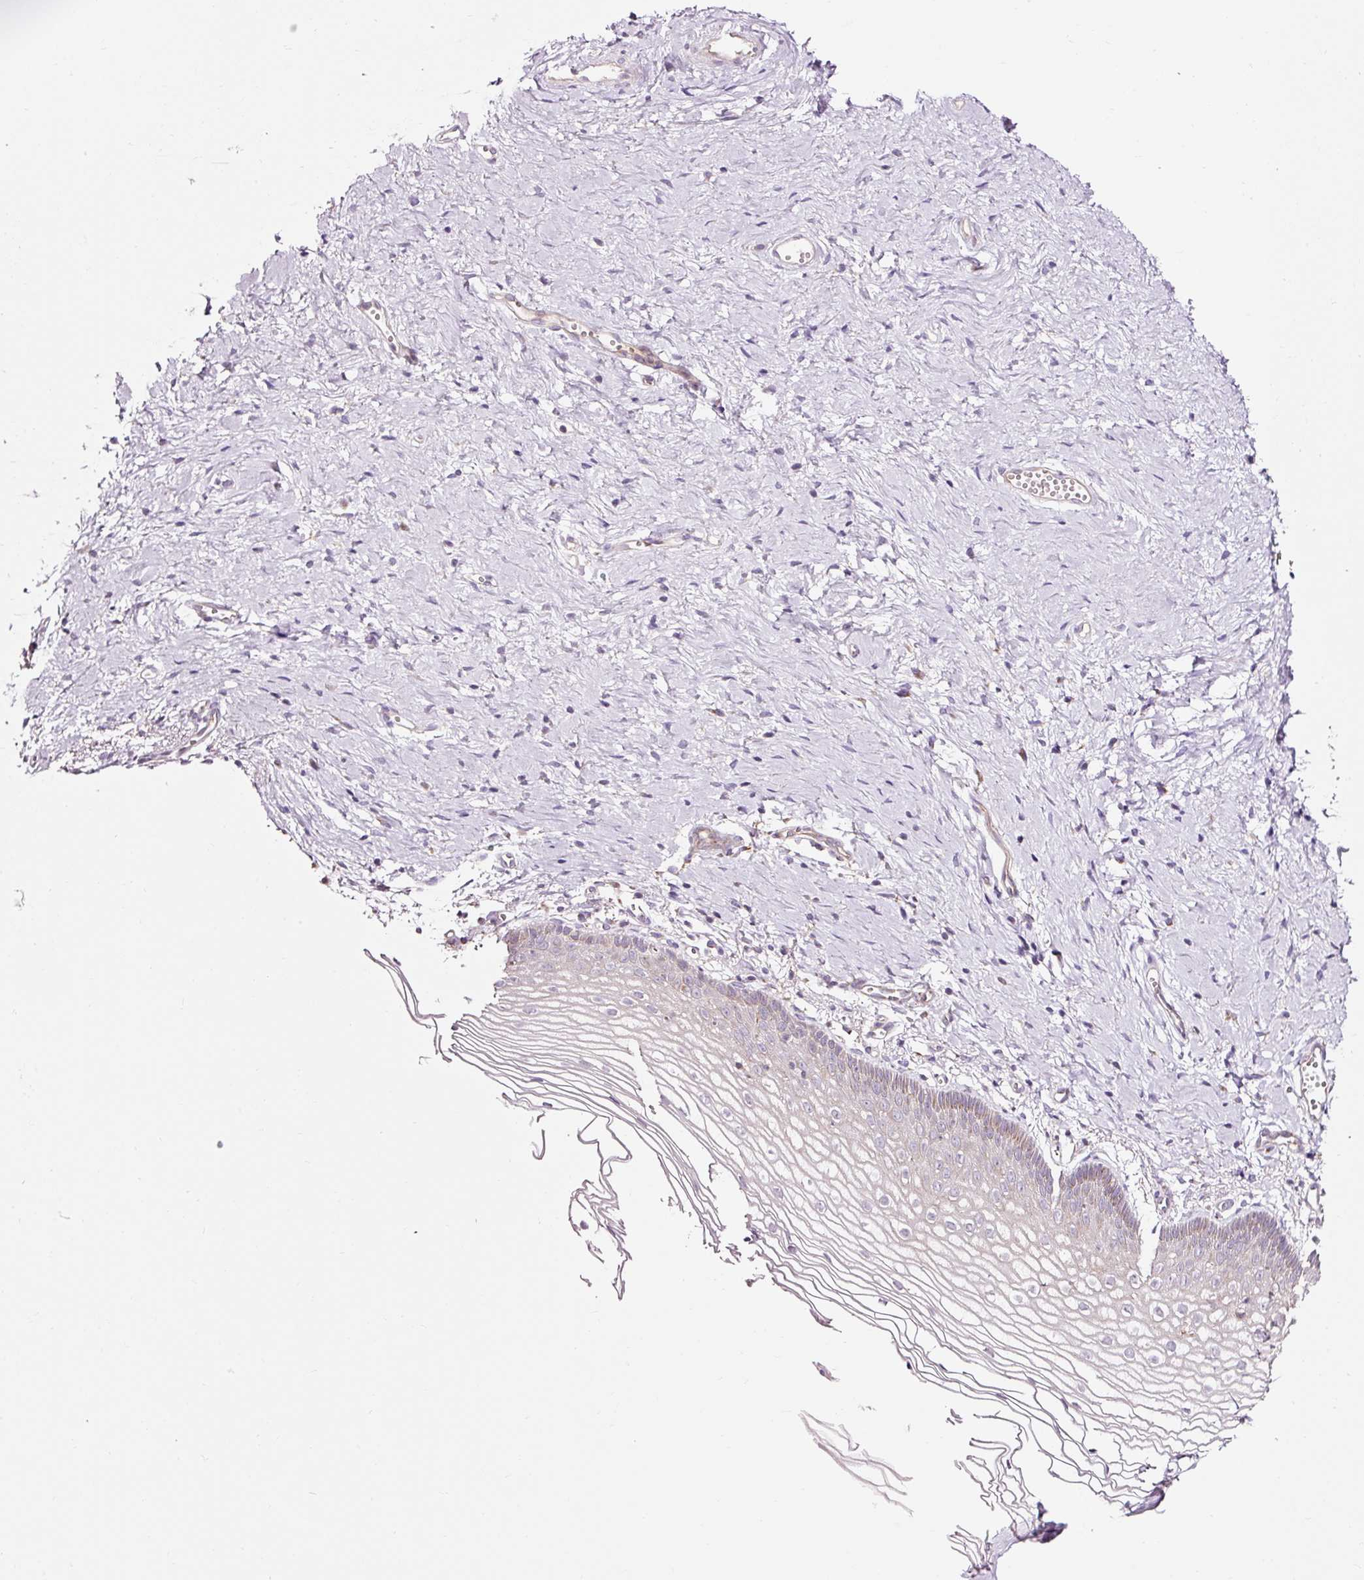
{"staining": {"intensity": "weak", "quantity": "<25%", "location": "cytoplasmic/membranous"}, "tissue": "vagina", "cell_type": "Squamous epithelial cells", "image_type": "normal", "snomed": [{"axis": "morphology", "description": "Normal tissue, NOS"}, {"axis": "topography", "description": "Vagina"}], "caption": "Immunohistochemical staining of benign vagina reveals no significant expression in squamous epithelial cells. (DAB (3,3'-diaminobenzidine) immunohistochemistry visualized using brightfield microscopy, high magnification).", "gene": "NAPA", "patient": {"sex": "female", "age": 56}}